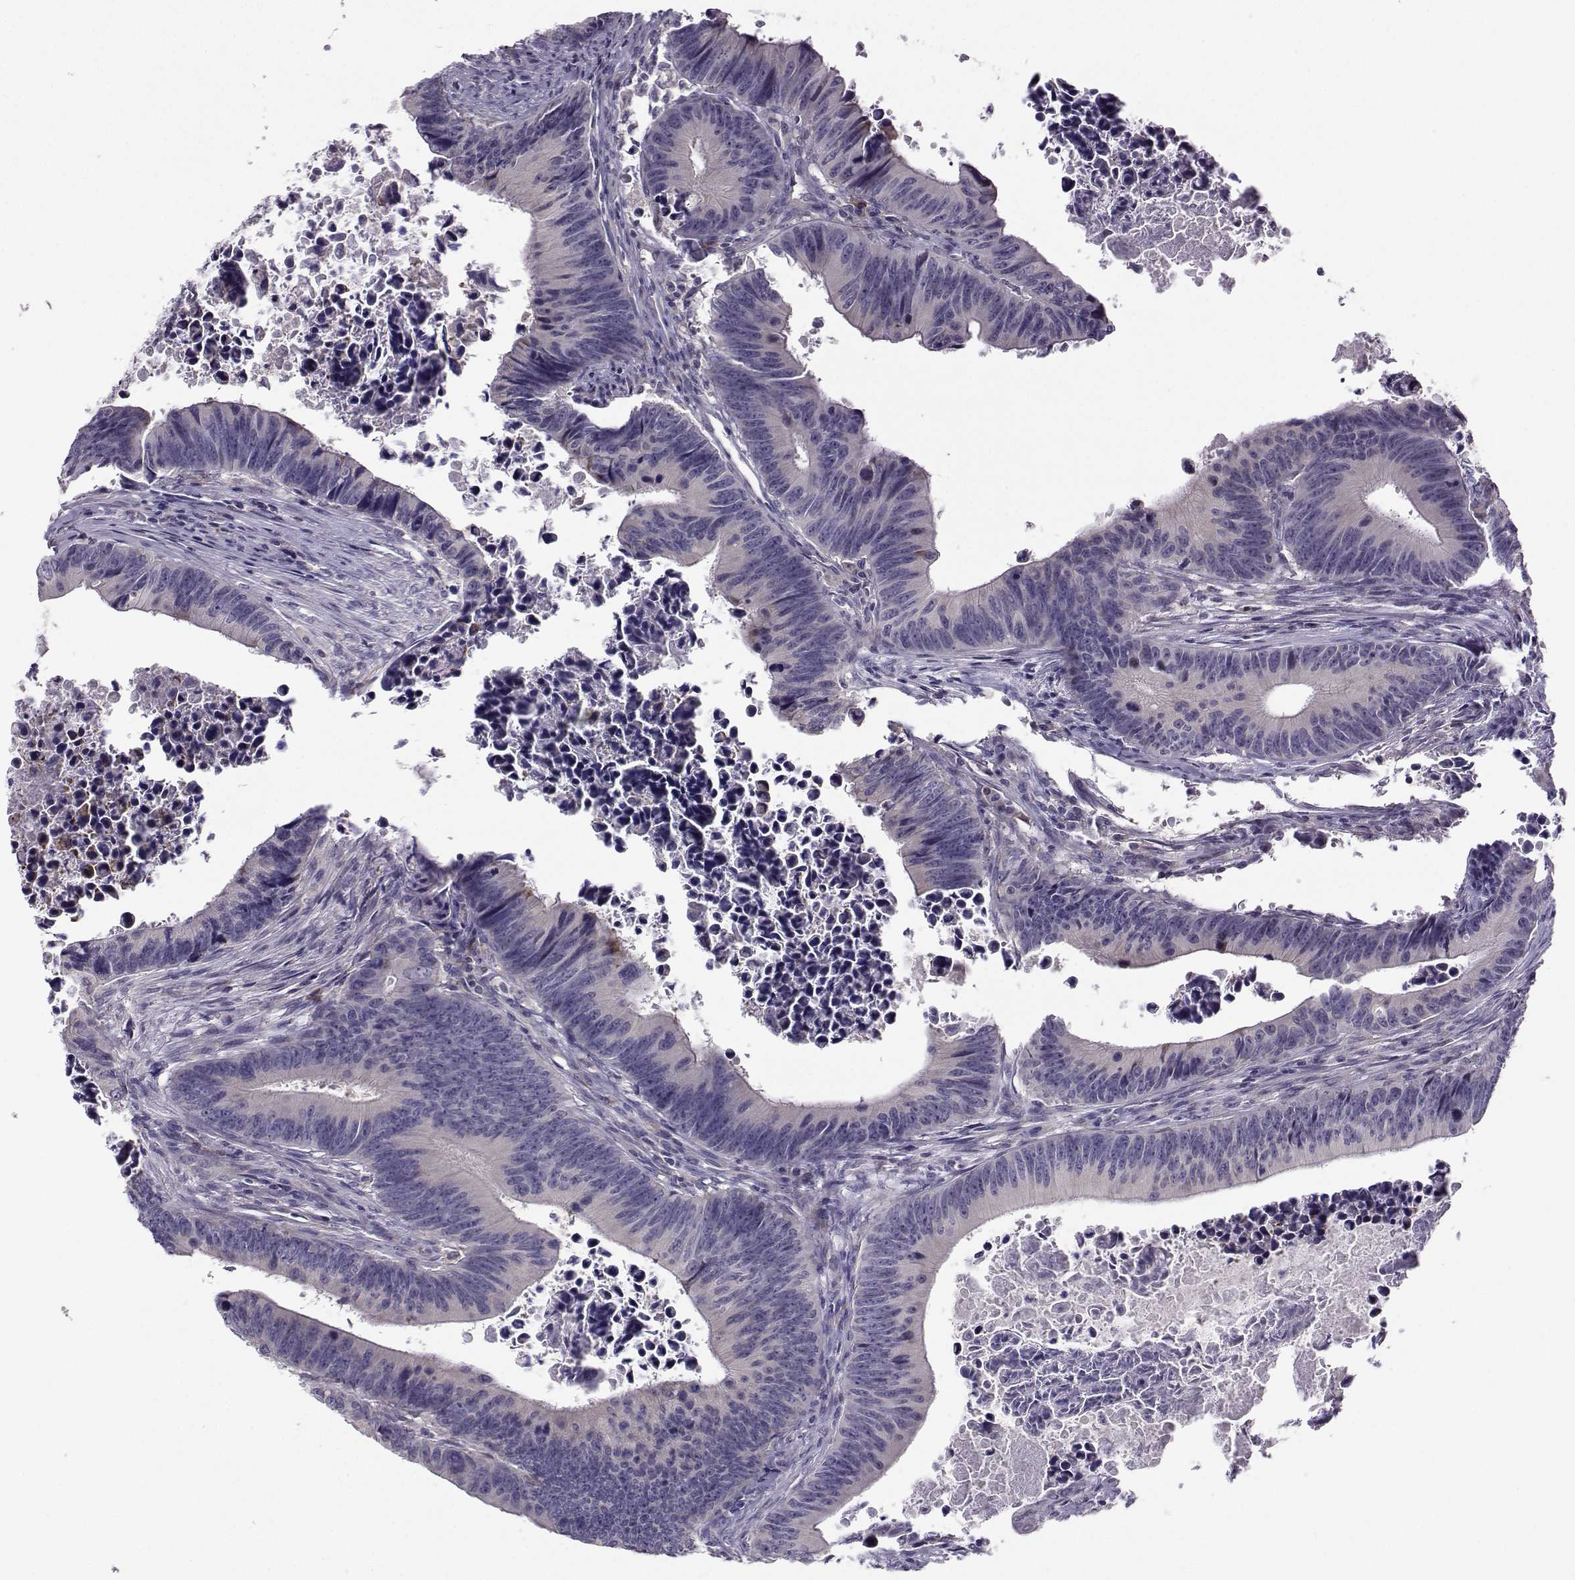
{"staining": {"intensity": "moderate", "quantity": "<25%", "location": "cytoplasmic/membranous"}, "tissue": "colorectal cancer", "cell_type": "Tumor cells", "image_type": "cancer", "snomed": [{"axis": "morphology", "description": "Adenocarcinoma, NOS"}, {"axis": "topography", "description": "Colon"}], "caption": "Immunohistochemistry (IHC) staining of colorectal cancer (adenocarcinoma), which demonstrates low levels of moderate cytoplasmic/membranous expression in about <25% of tumor cells indicating moderate cytoplasmic/membranous protein staining. The staining was performed using DAB (brown) for protein detection and nuclei were counterstained in hematoxylin (blue).", "gene": "FCAMR", "patient": {"sex": "female", "age": 87}}